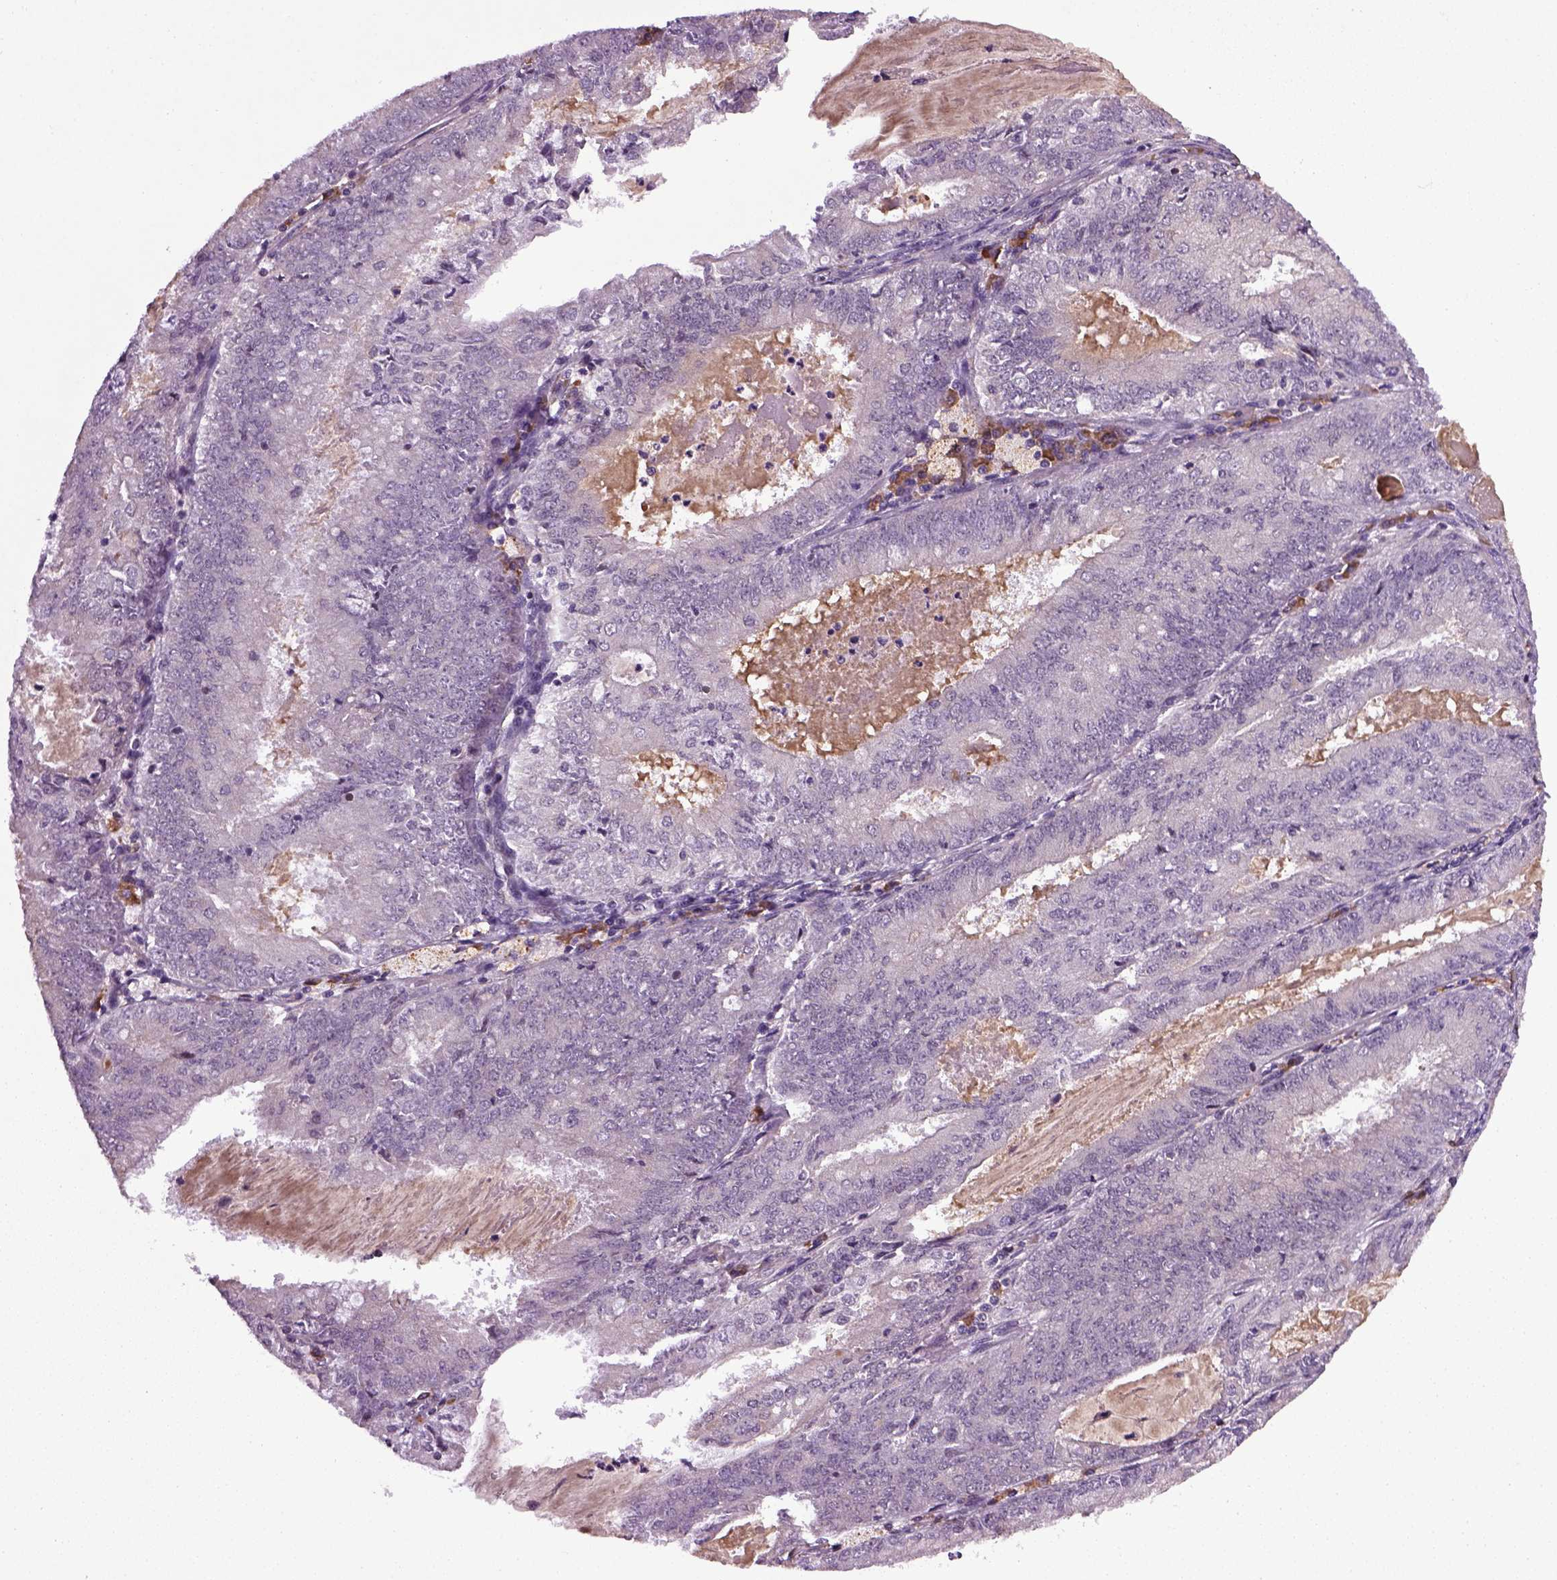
{"staining": {"intensity": "negative", "quantity": "none", "location": "none"}, "tissue": "endometrial cancer", "cell_type": "Tumor cells", "image_type": "cancer", "snomed": [{"axis": "morphology", "description": "Adenocarcinoma, NOS"}, {"axis": "topography", "description": "Endometrium"}], "caption": "An immunohistochemistry (IHC) photomicrograph of adenocarcinoma (endometrial) is shown. There is no staining in tumor cells of adenocarcinoma (endometrial).", "gene": "TPRG1", "patient": {"sex": "female", "age": 57}}